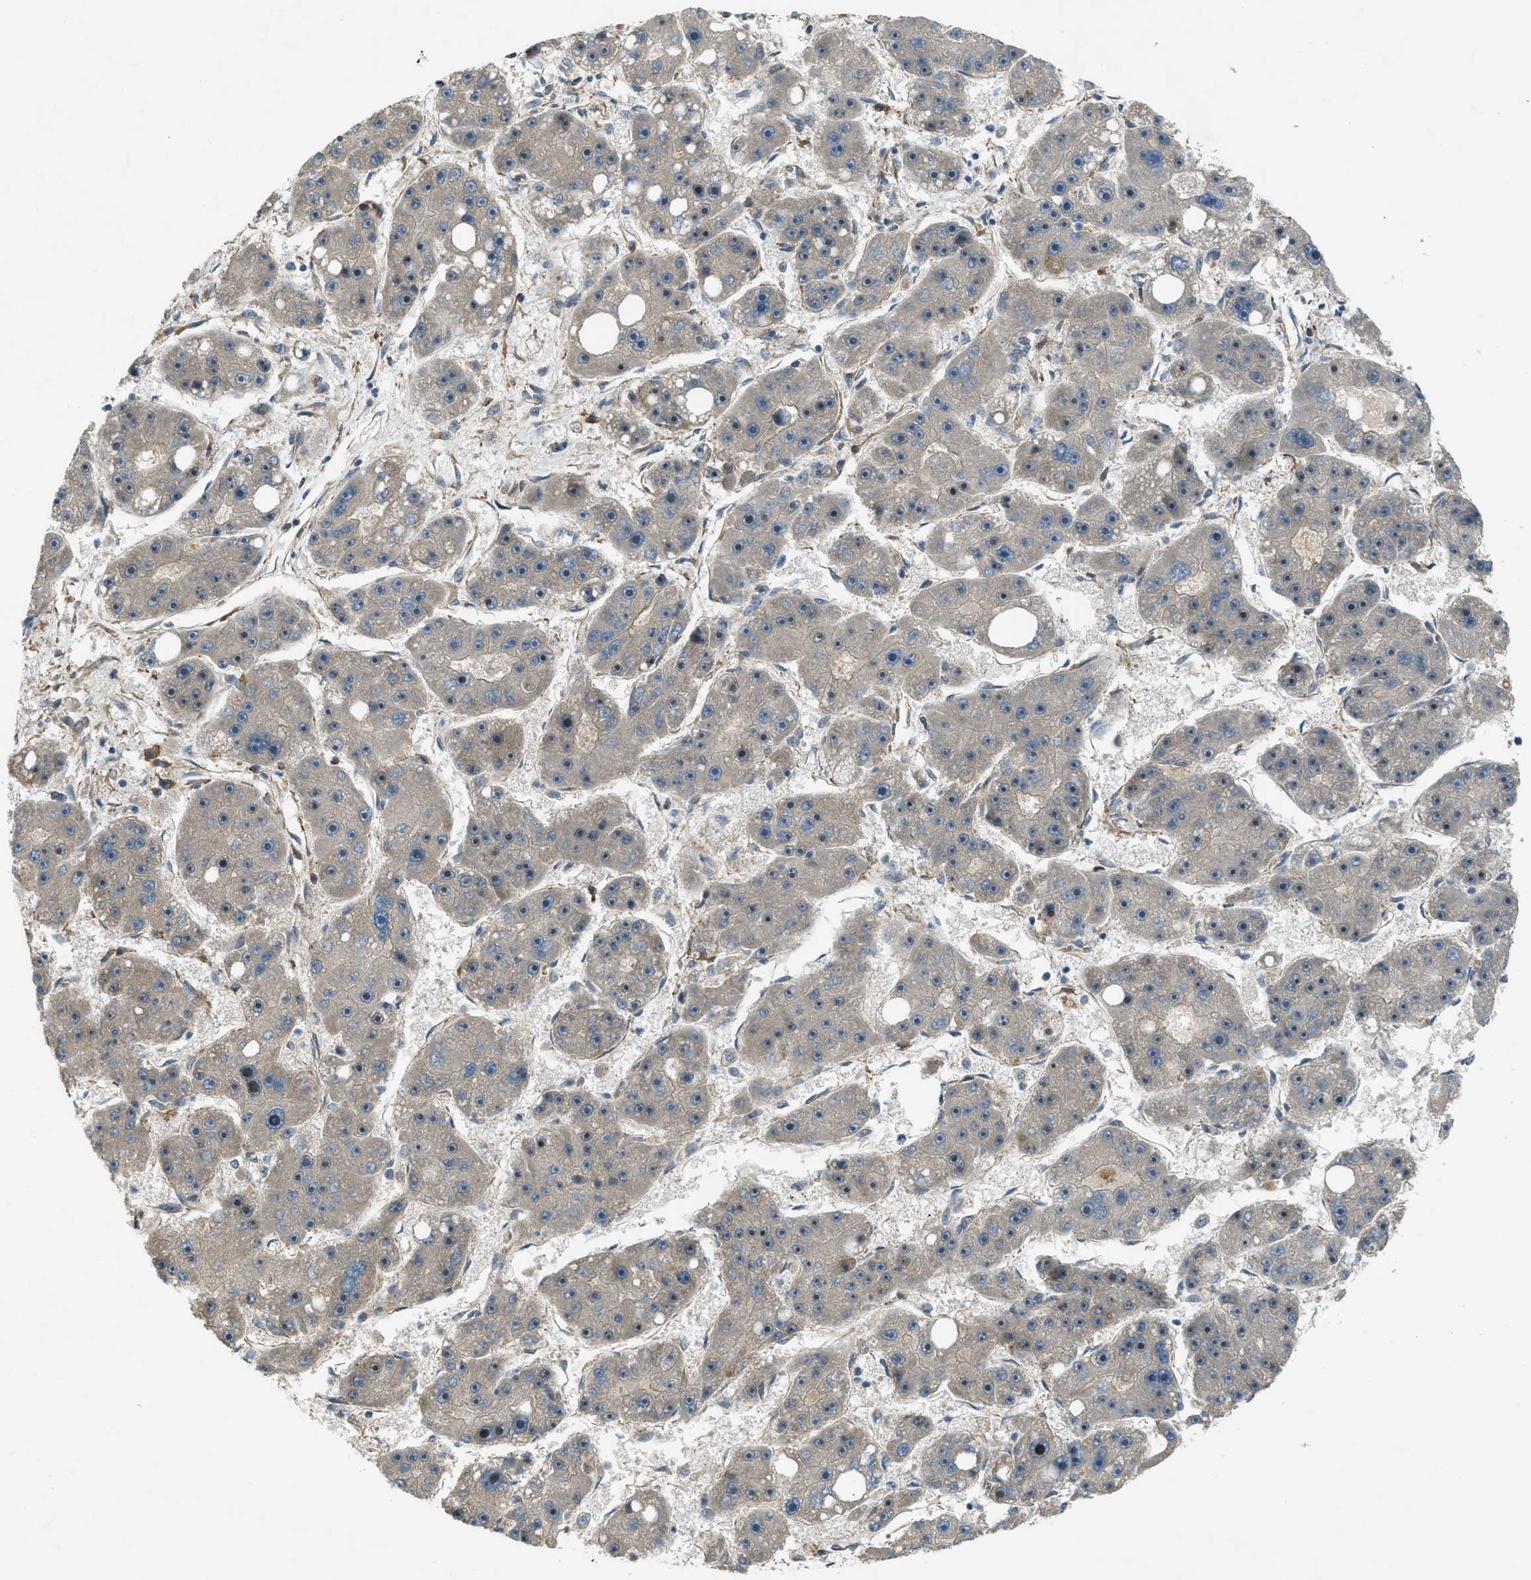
{"staining": {"intensity": "weak", "quantity": ">75%", "location": "cytoplasmic/membranous,nuclear"}, "tissue": "liver cancer", "cell_type": "Tumor cells", "image_type": "cancer", "snomed": [{"axis": "morphology", "description": "Carcinoma, Hepatocellular, NOS"}, {"axis": "topography", "description": "Liver"}], "caption": "The immunohistochemical stain labels weak cytoplasmic/membranous and nuclear positivity in tumor cells of hepatocellular carcinoma (liver) tissue.", "gene": "VEZT", "patient": {"sex": "female", "age": 61}}